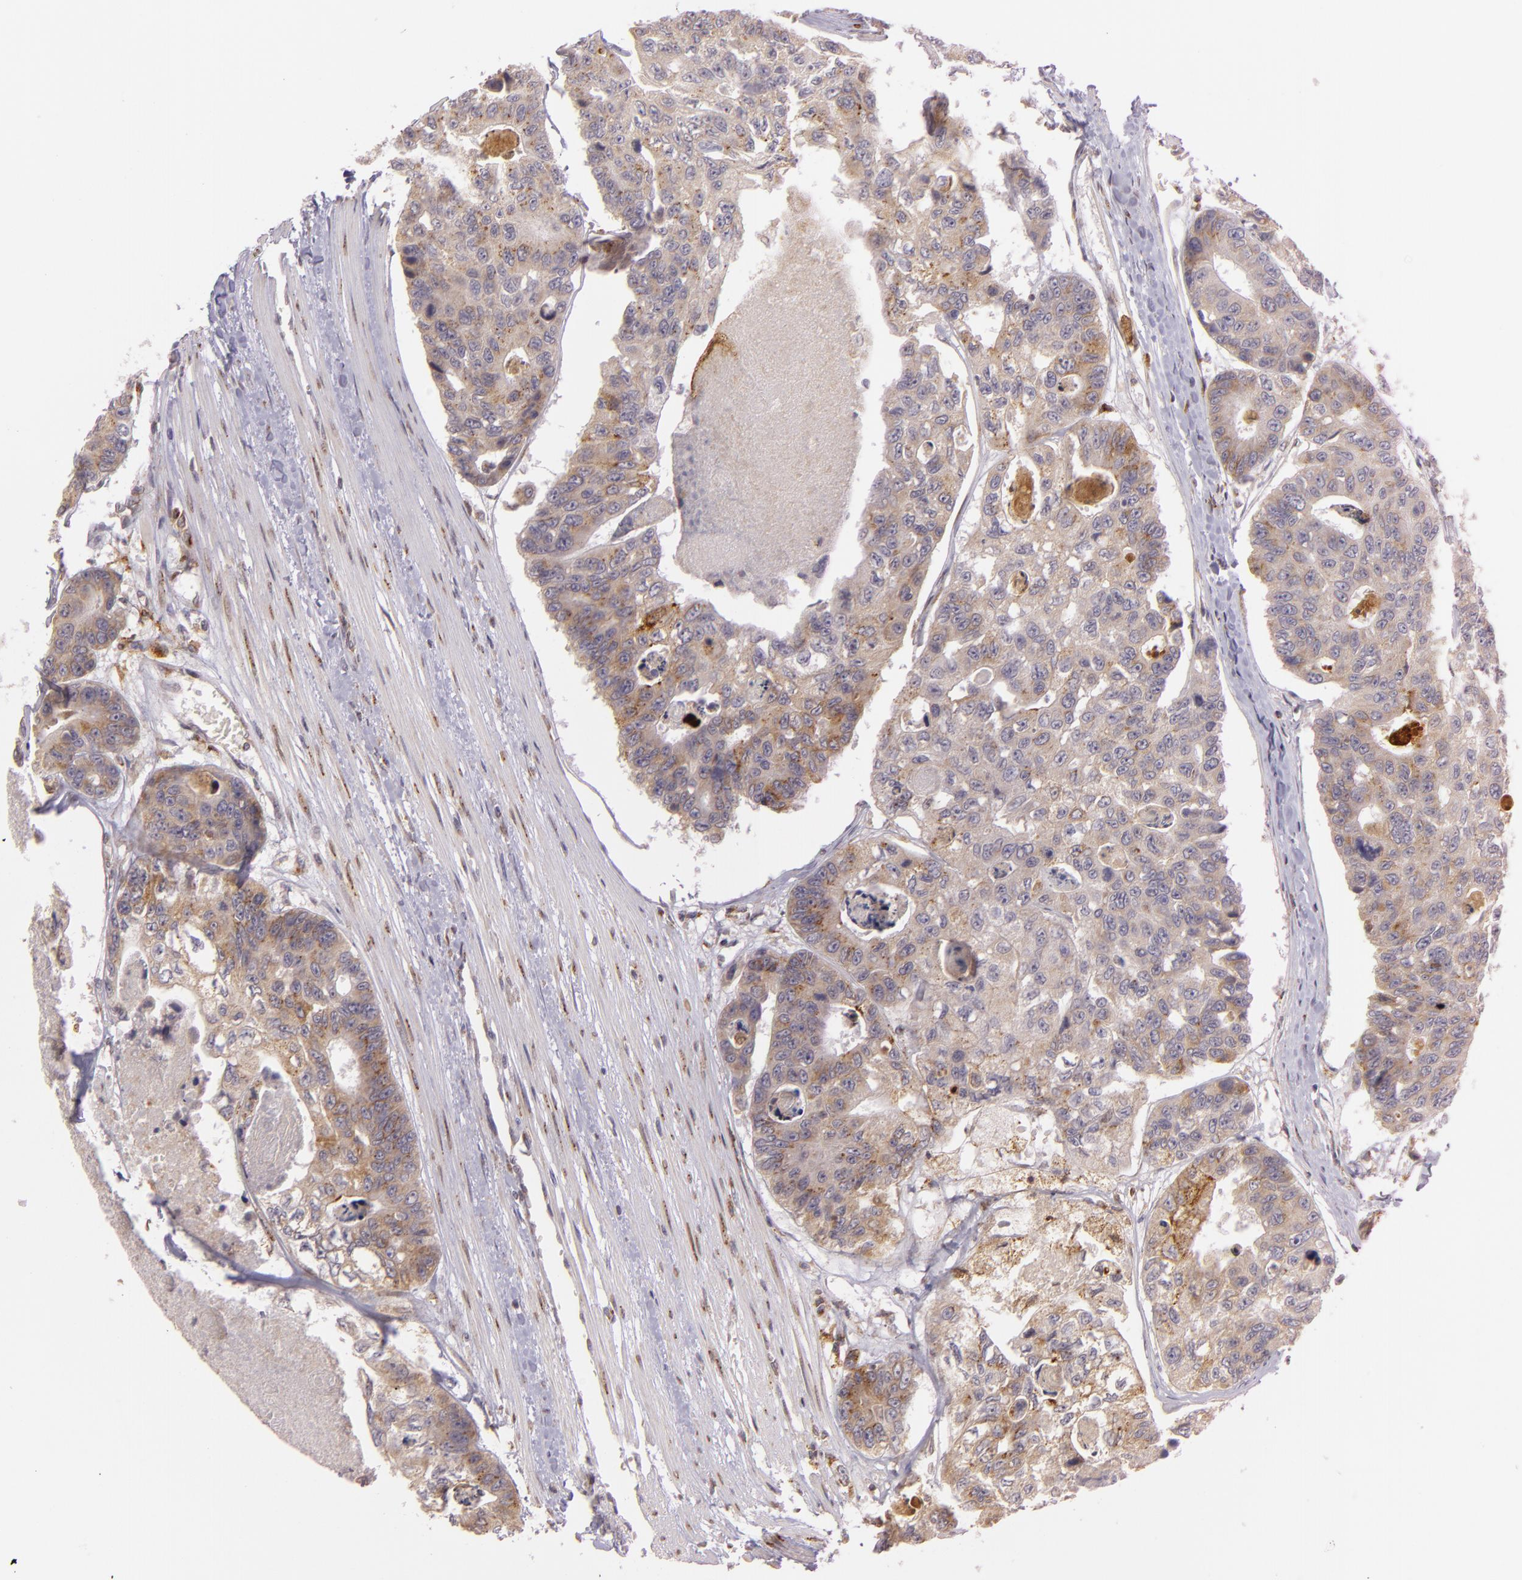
{"staining": {"intensity": "moderate", "quantity": ">75%", "location": "cytoplasmic/membranous"}, "tissue": "colorectal cancer", "cell_type": "Tumor cells", "image_type": "cancer", "snomed": [{"axis": "morphology", "description": "Adenocarcinoma, NOS"}, {"axis": "topography", "description": "Colon"}], "caption": "Immunohistochemistry of colorectal adenocarcinoma displays medium levels of moderate cytoplasmic/membranous staining in about >75% of tumor cells.", "gene": "LGMN", "patient": {"sex": "female", "age": 86}}